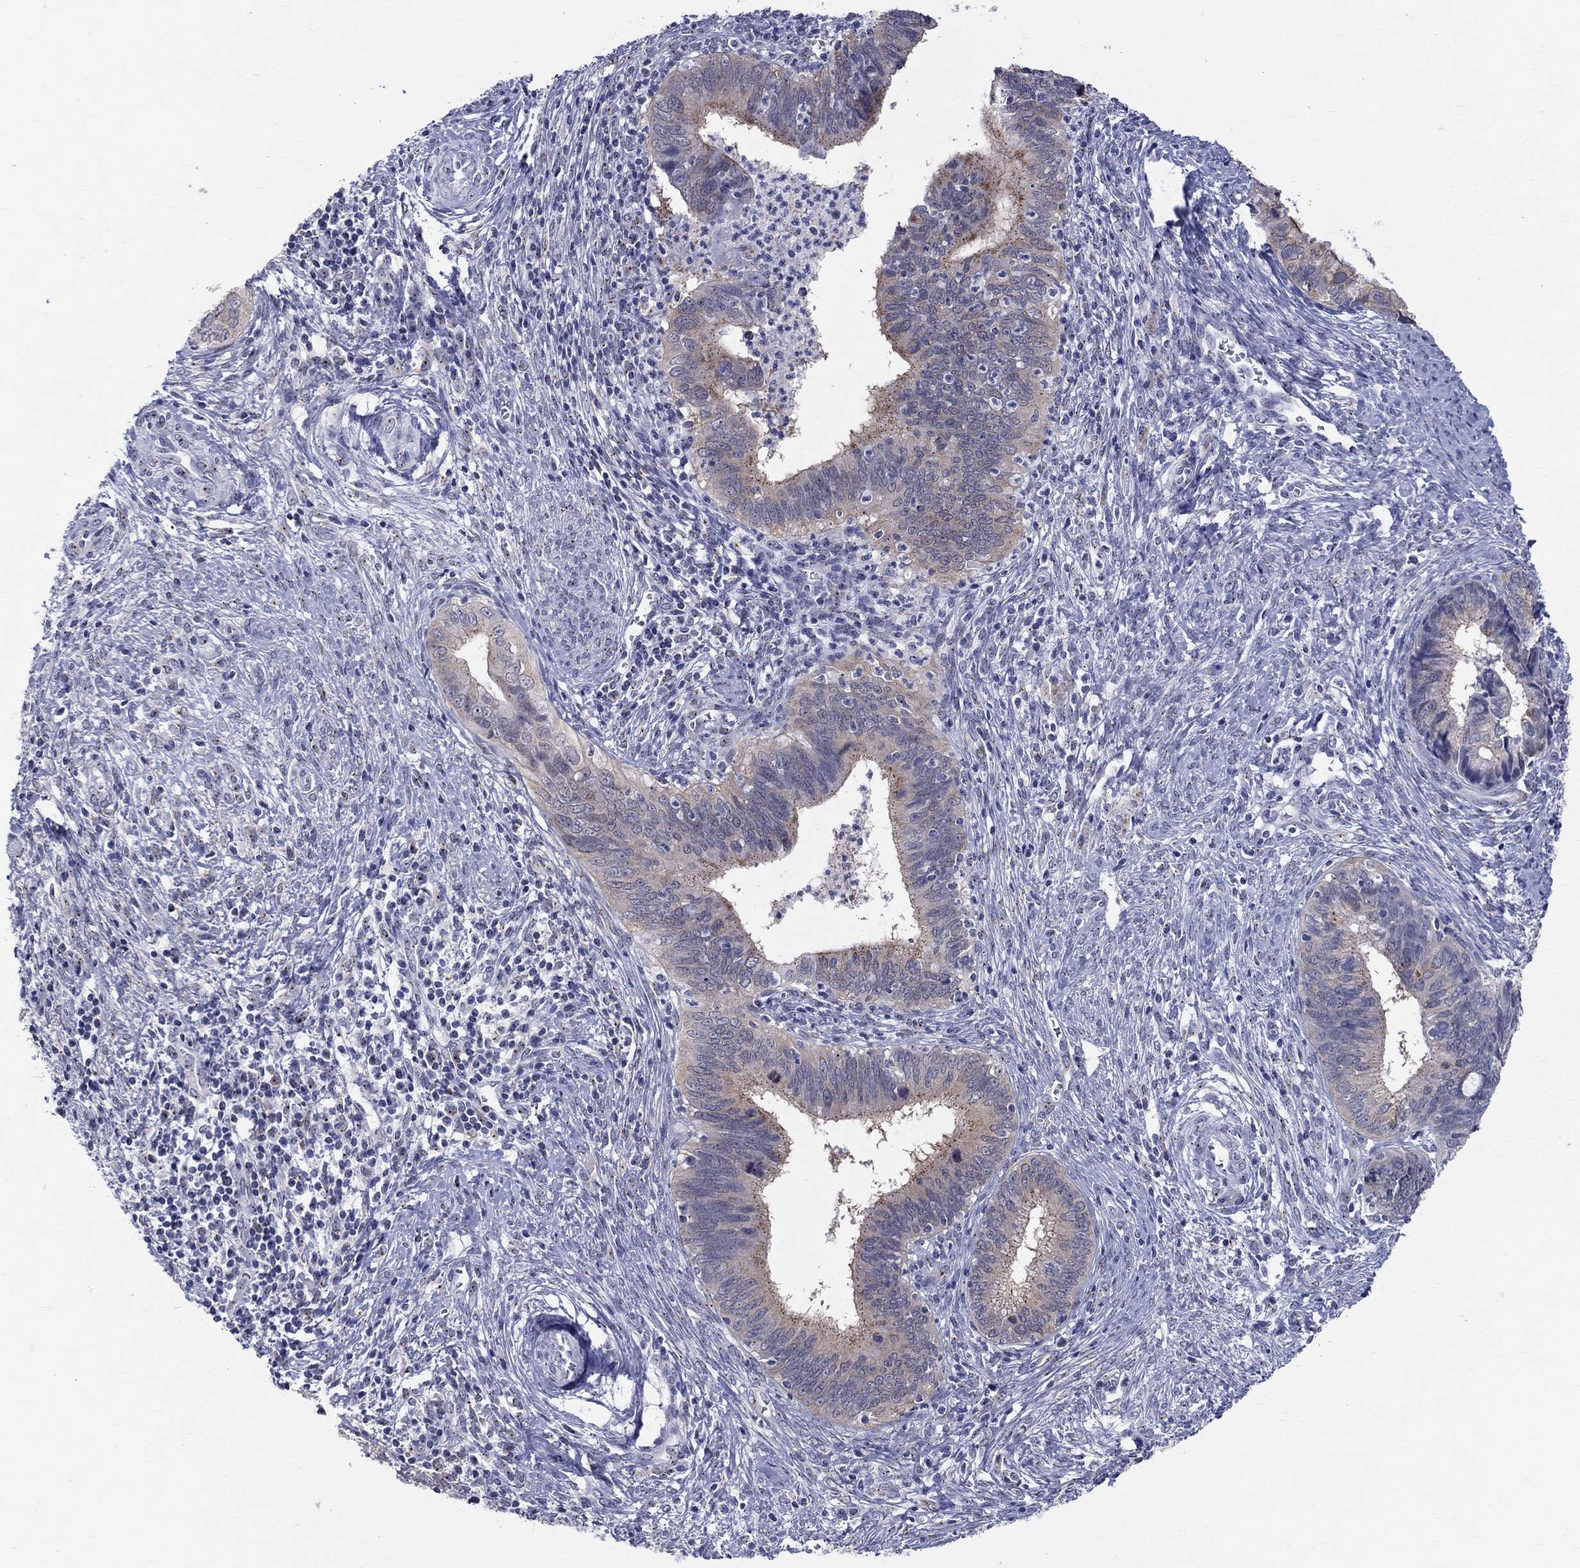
{"staining": {"intensity": "negative", "quantity": "none", "location": "none"}, "tissue": "cervical cancer", "cell_type": "Tumor cells", "image_type": "cancer", "snomed": [{"axis": "morphology", "description": "Adenocarcinoma, NOS"}, {"axis": "topography", "description": "Cervix"}], "caption": "Protein analysis of cervical cancer (adenocarcinoma) displays no significant positivity in tumor cells.", "gene": "CEP43", "patient": {"sex": "female", "age": 42}}